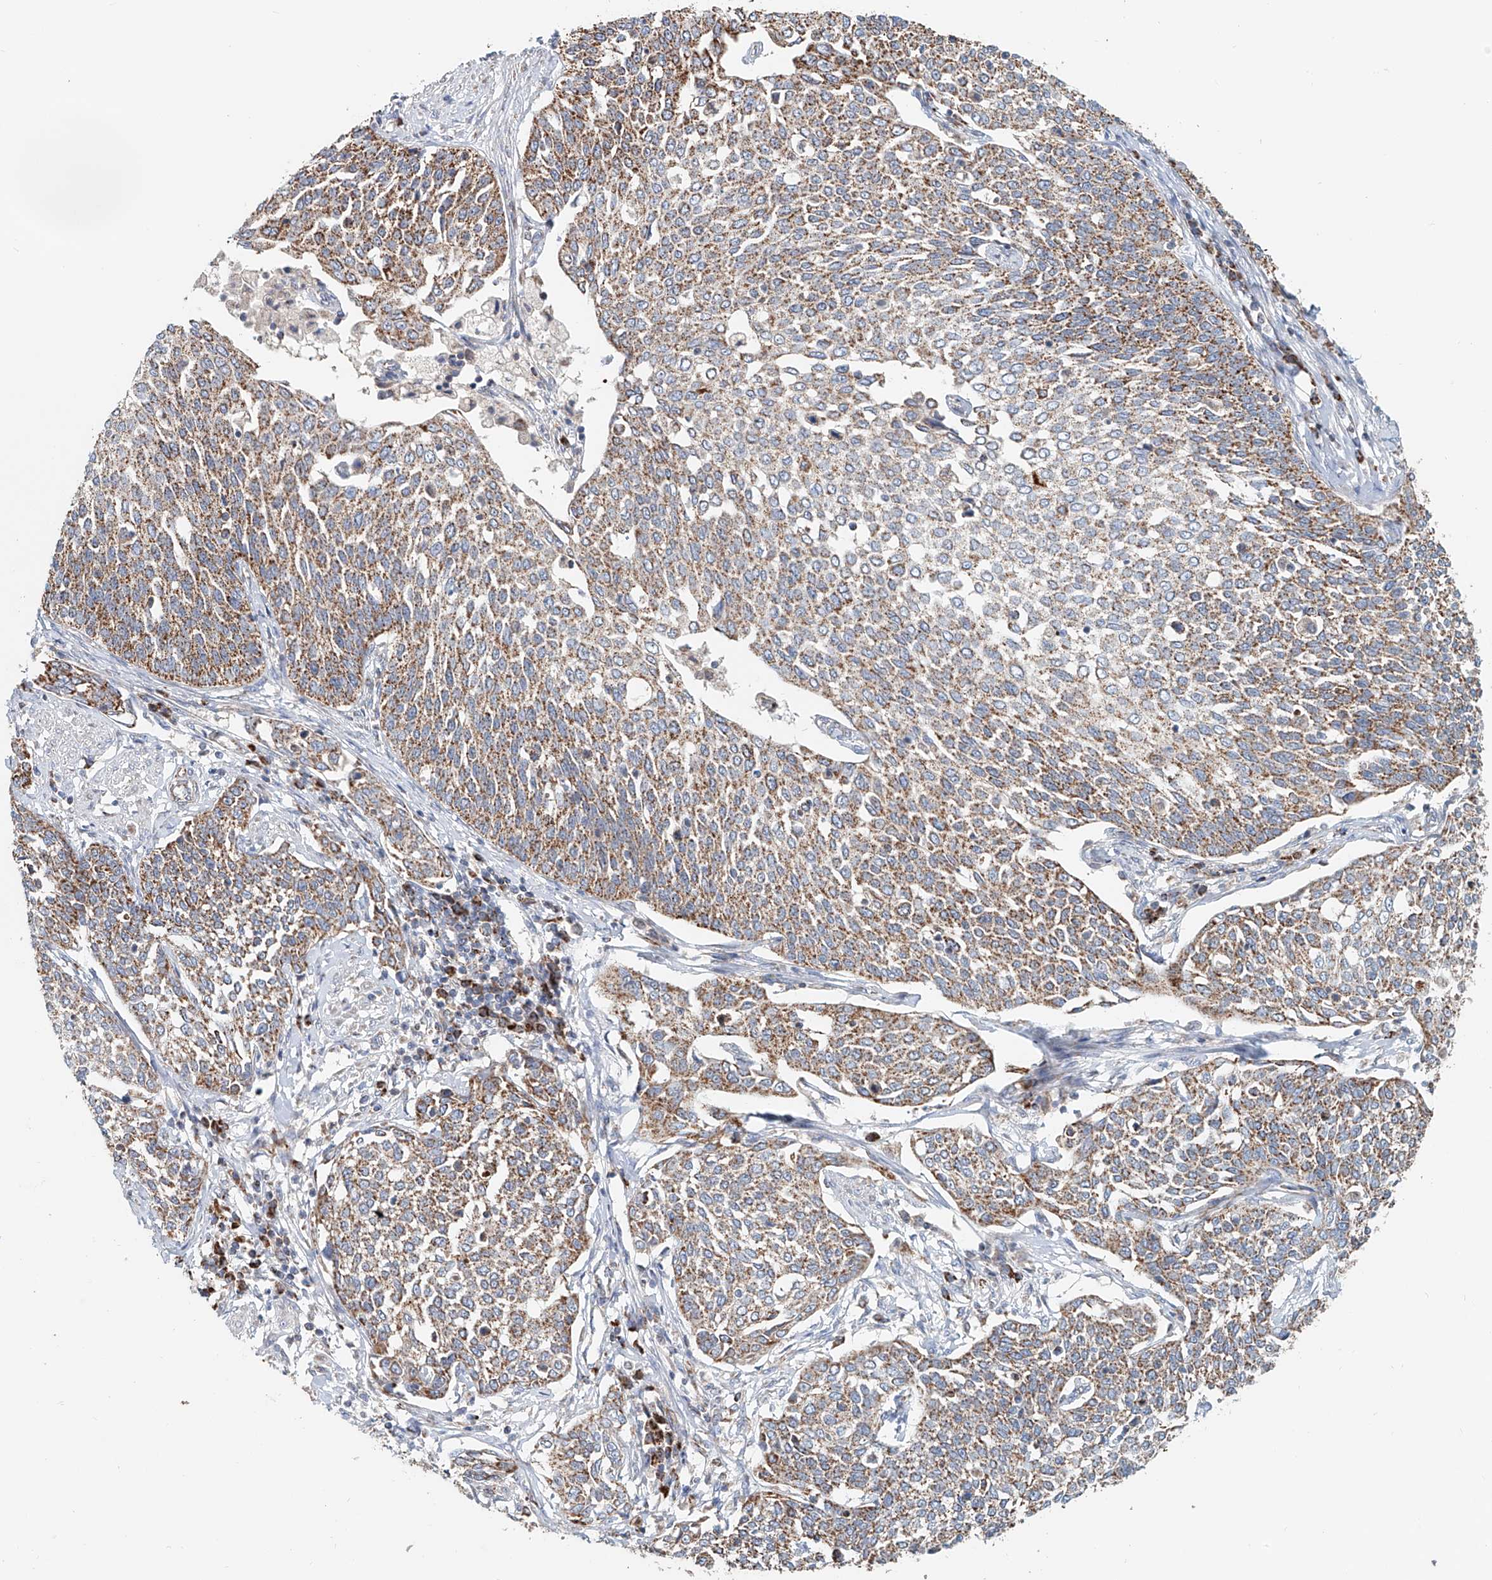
{"staining": {"intensity": "moderate", "quantity": ">75%", "location": "cytoplasmic/membranous"}, "tissue": "cervical cancer", "cell_type": "Tumor cells", "image_type": "cancer", "snomed": [{"axis": "morphology", "description": "Squamous cell carcinoma, NOS"}, {"axis": "topography", "description": "Cervix"}], "caption": "This photomicrograph shows IHC staining of squamous cell carcinoma (cervical), with medium moderate cytoplasmic/membranous expression in approximately >75% of tumor cells.", "gene": "CARD10", "patient": {"sex": "female", "age": 34}}